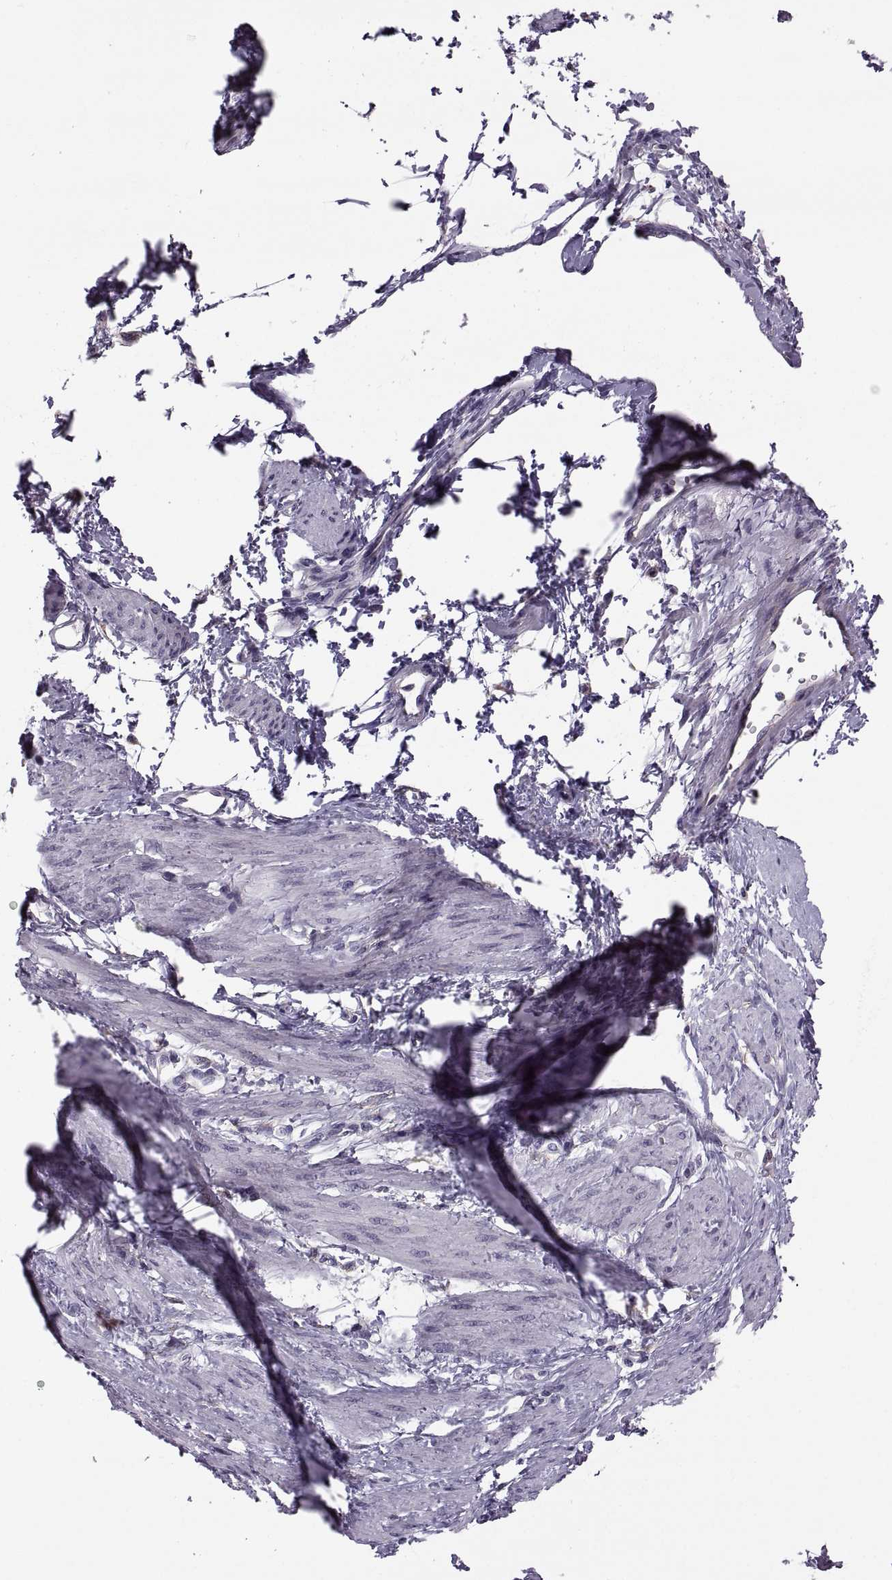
{"staining": {"intensity": "negative", "quantity": "none", "location": "none"}, "tissue": "smooth muscle", "cell_type": "Smooth muscle cells", "image_type": "normal", "snomed": [{"axis": "morphology", "description": "Normal tissue, NOS"}, {"axis": "topography", "description": "Smooth muscle"}, {"axis": "topography", "description": "Uterus"}], "caption": "Immunohistochemistry (IHC) histopathology image of benign smooth muscle stained for a protein (brown), which shows no expression in smooth muscle cells.", "gene": "LETM2", "patient": {"sex": "female", "age": 39}}